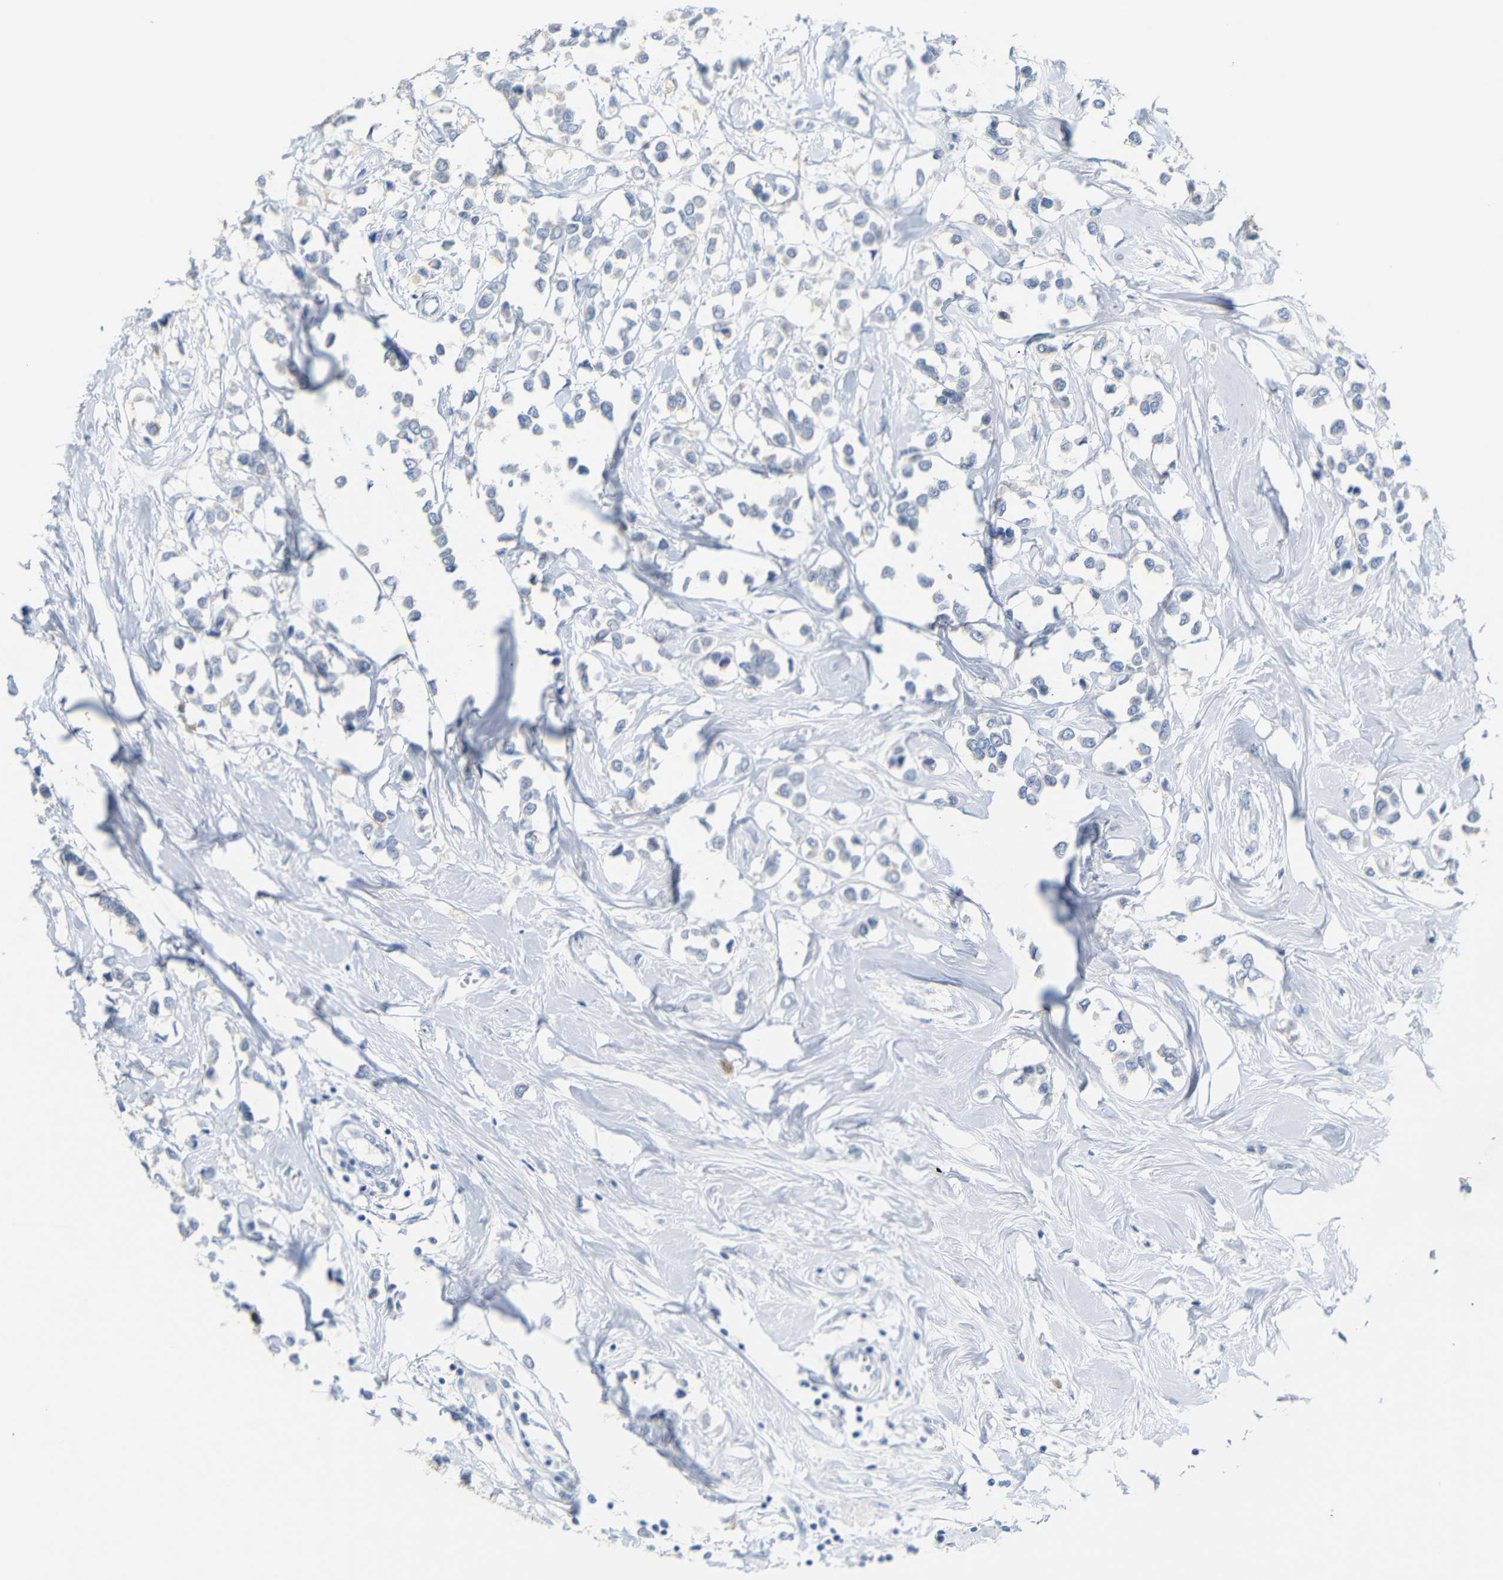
{"staining": {"intensity": "negative", "quantity": "none", "location": "none"}, "tissue": "breast cancer", "cell_type": "Tumor cells", "image_type": "cancer", "snomed": [{"axis": "morphology", "description": "Lobular carcinoma"}, {"axis": "topography", "description": "Breast"}], "caption": "Immunohistochemical staining of human breast lobular carcinoma reveals no significant positivity in tumor cells.", "gene": "FCRL1", "patient": {"sex": "female", "age": 51}}